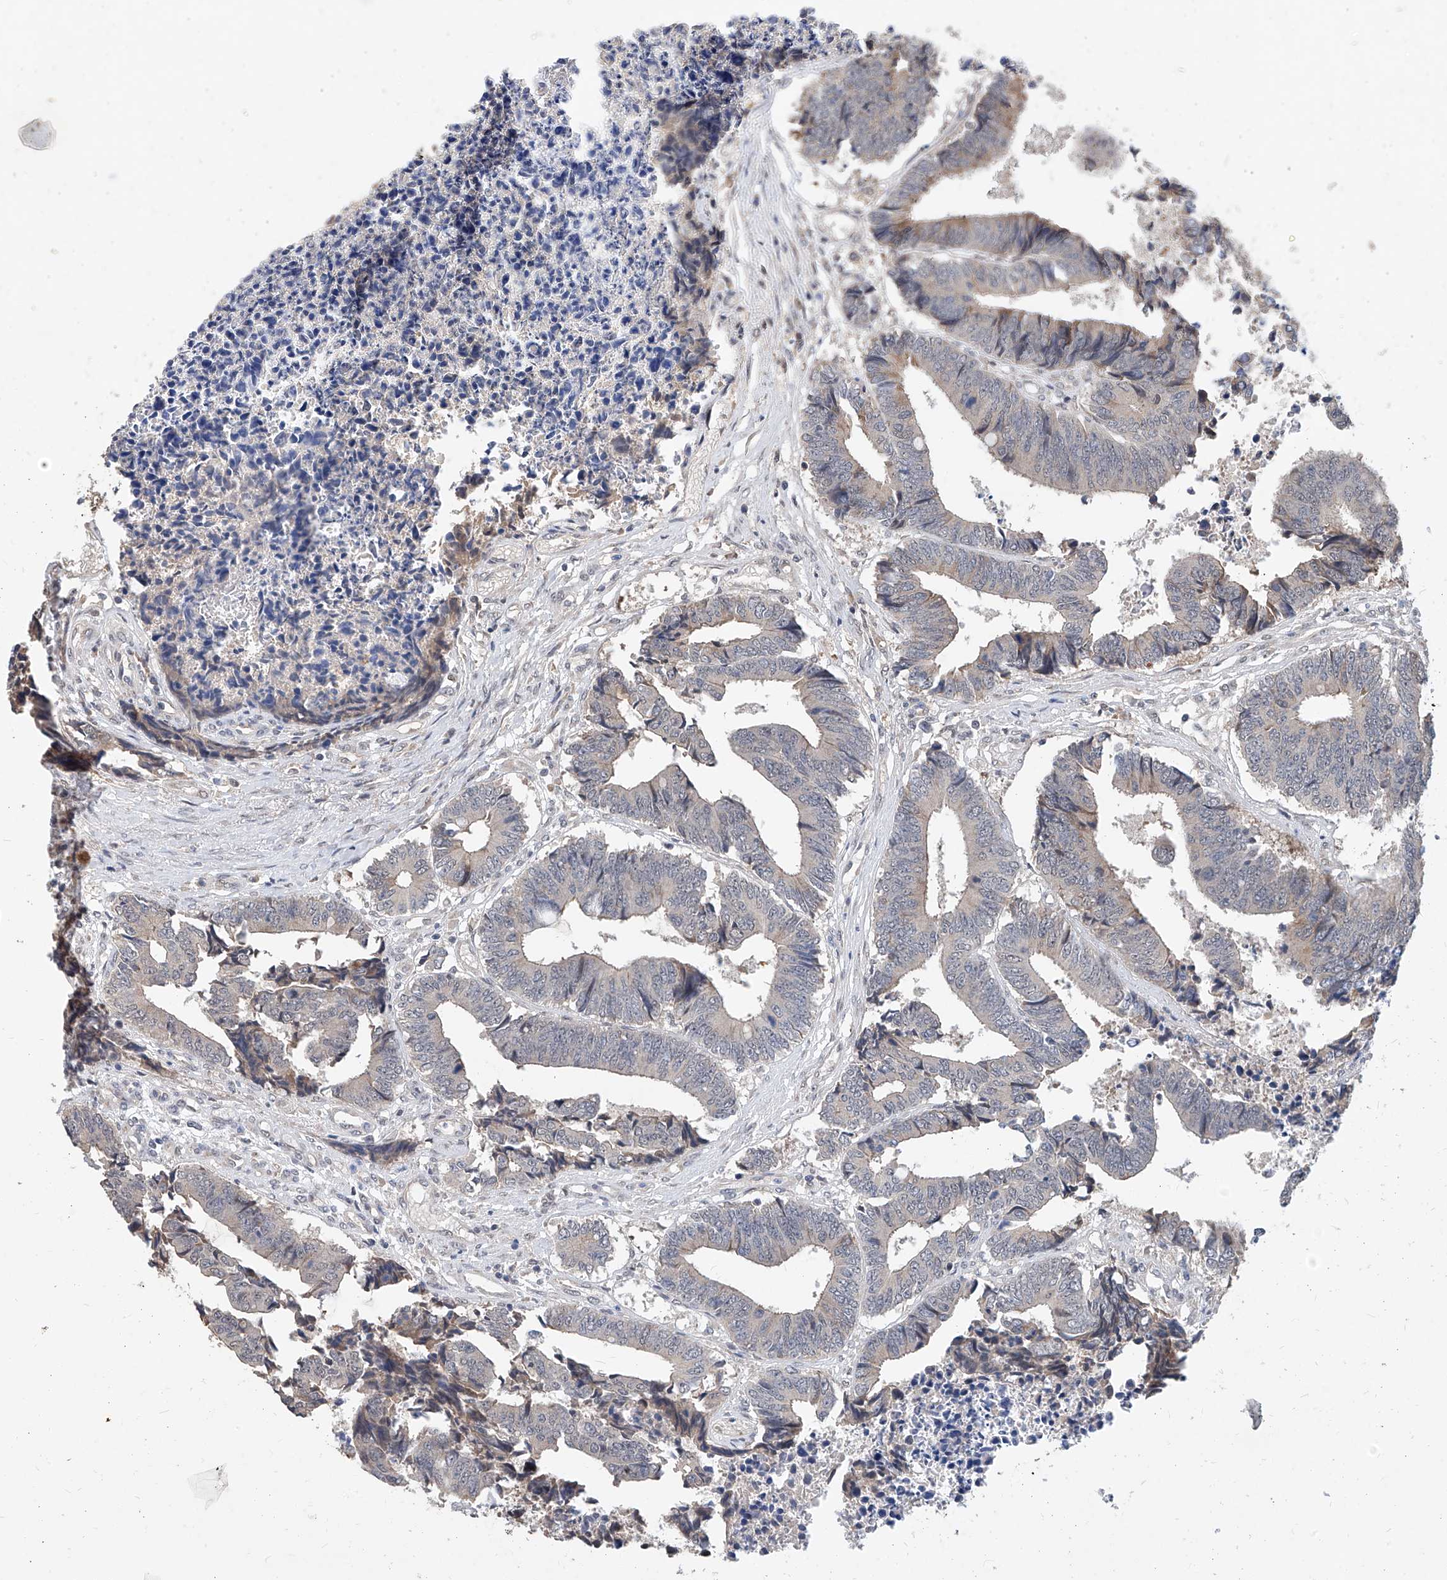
{"staining": {"intensity": "negative", "quantity": "none", "location": "none"}, "tissue": "colorectal cancer", "cell_type": "Tumor cells", "image_type": "cancer", "snomed": [{"axis": "morphology", "description": "Adenocarcinoma, NOS"}, {"axis": "topography", "description": "Rectum"}], "caption": "Immunohistochemical staining of human adenocarcinoma (colorectal) exhibits no significant staining in tumor cells.", "gene": "CARMIL3", "patient": {"sex": "male", "age": 84}}